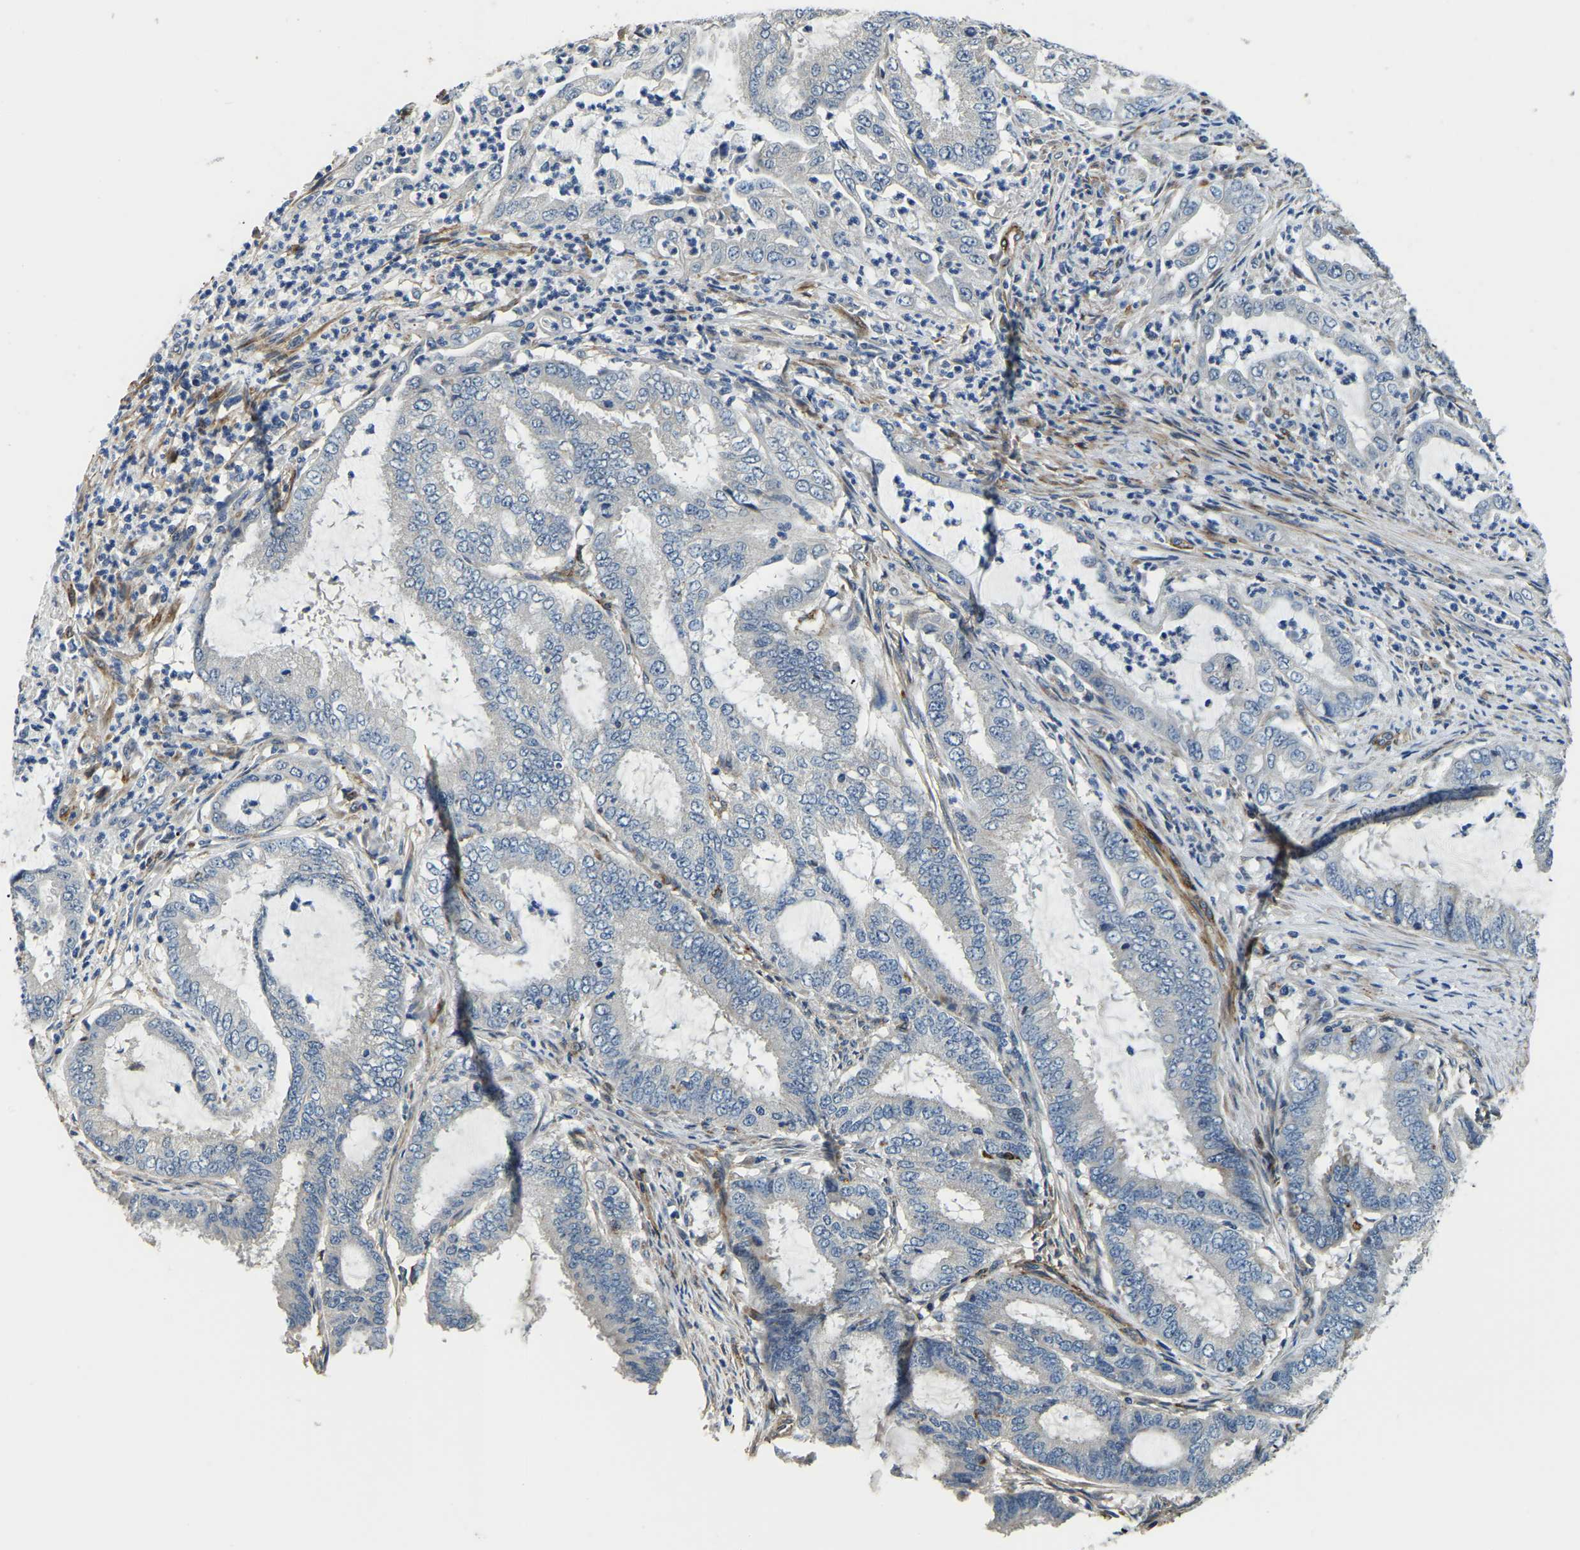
{"staining": {"intensity": "negative", "quantity": "none", "location": "none"}, "tissue": "endometrial cancer", "cell_type": "Tumor cells", "image_type": "cancer", "snomed": [{"axis": "morphology", "description": "Adenocarcinoma, NOS"}, {"axis": "topography", "description": "Endometrium"}], "caption": "This is an immunohistochemistry (IHC) micrograph of human endometrial cancer. There is no expression in tumor cells.", "gene": "RNF39", "patient": {"sex": "female", "age": 51}}